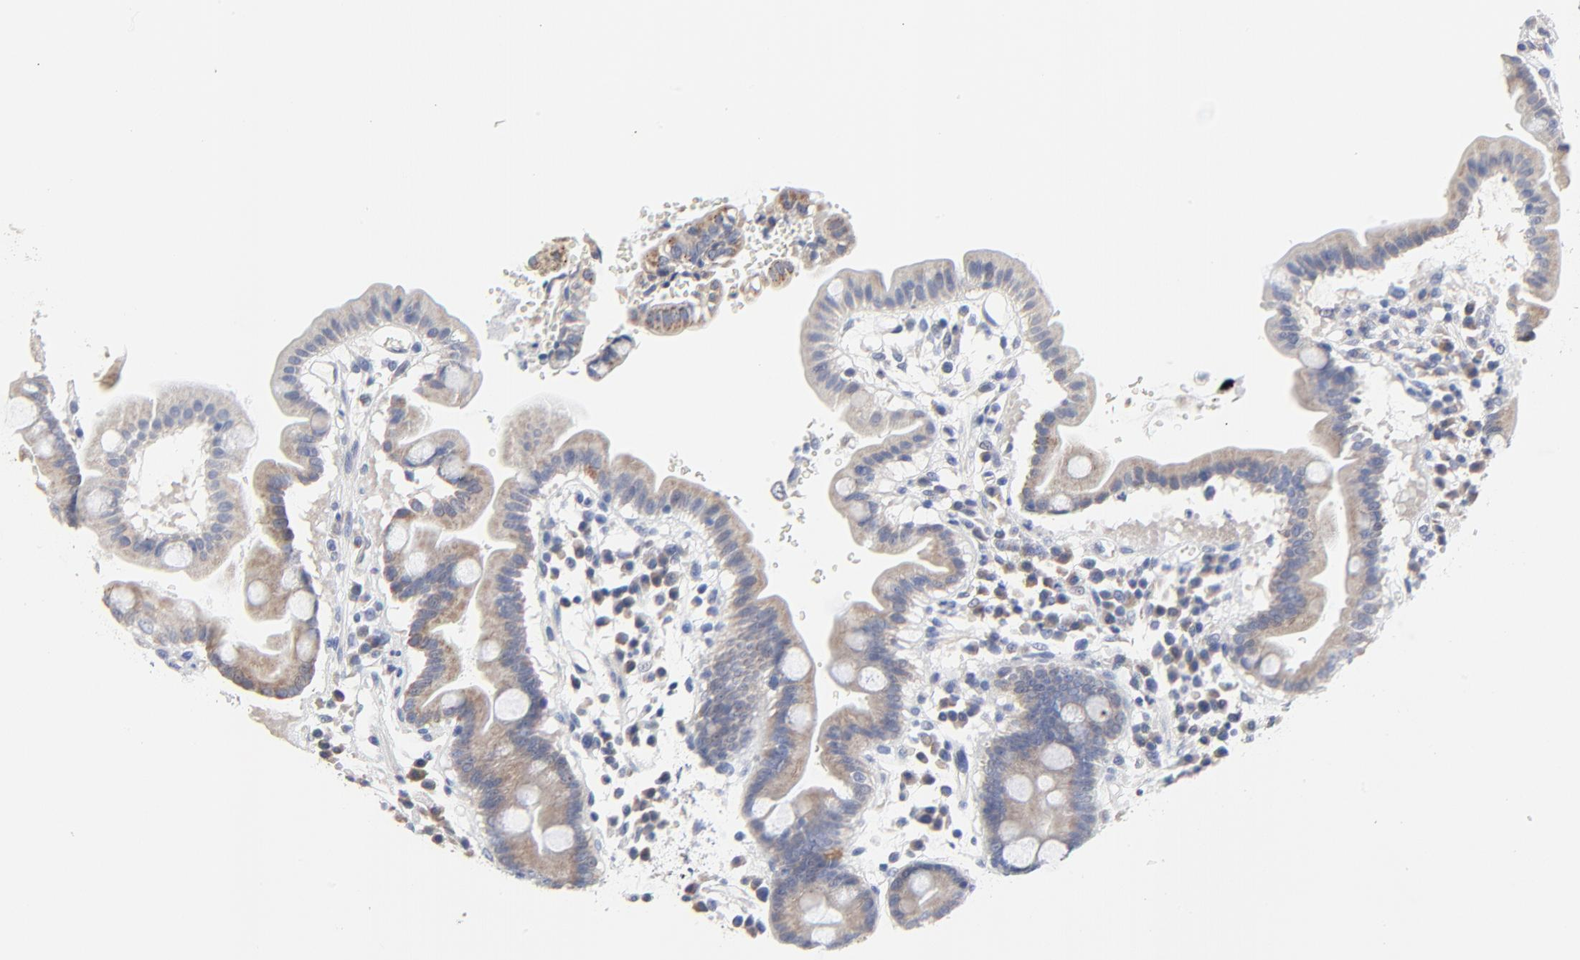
{"staining": {"intensity": "moderate", "quantity": ">75%", "location": "cytoplasmic/membranous"}, "tissue": "duodenum", "cell_type": "Glandular cells", "image_type": "normal", "snomed": [{"axis": "morphology", "description": "Normal tissue, NOS"}, {"axis": "topography", "description": "Duodenum"}], "caption": "This image shows IHC staining of unremarkable human duodenum, with medium moderate cytoplasmic/membranous positivity in approximately >75% of glandular cells.", "gene": "DHRSX", "patient": {"sex": "male", "age": 50}}